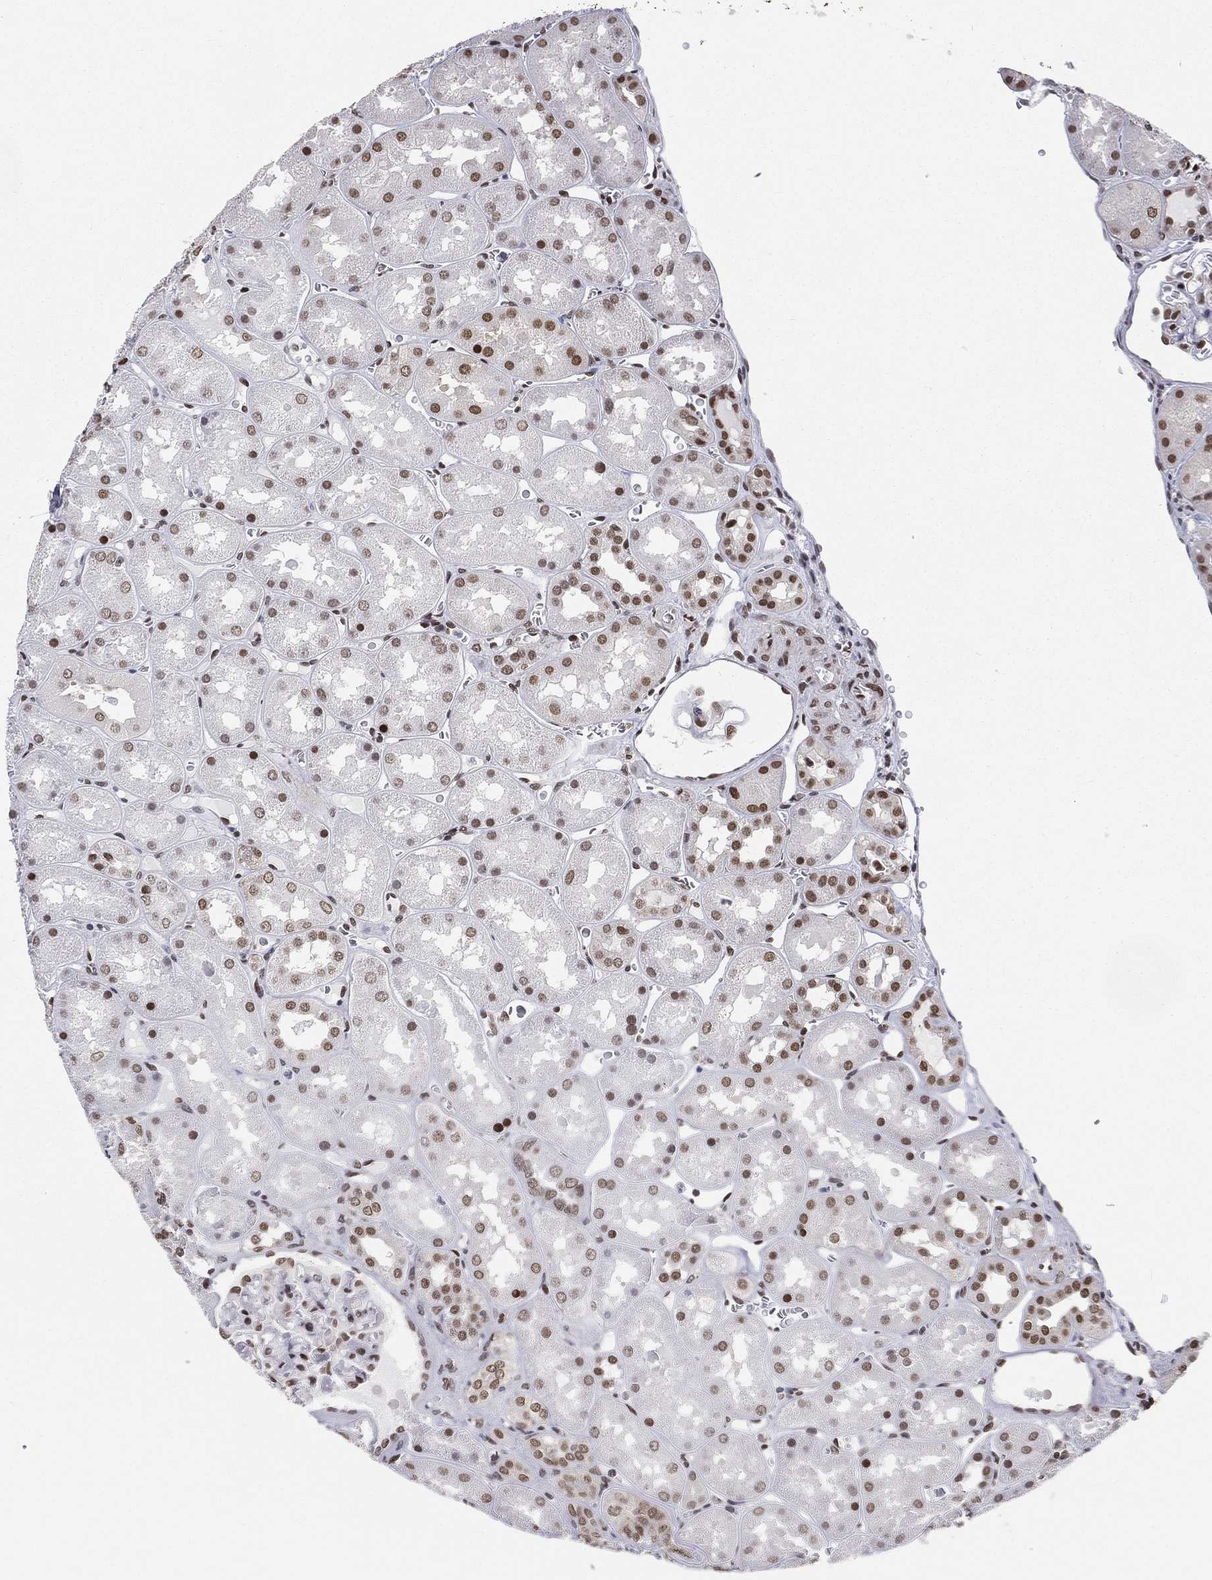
{"staining": {"intensity": "moderate", "quantity": "25%-75%", "location": "nuclear"}, "tissue": "kidney", "cell_type": "Cells in glomeruli", "image_type": "normal", "snomed": [{"axis": "morphology", "description": "Normal tissue, NOS"}, {"axis": "topography", "description": "Kidney"}], "caption": "Immunohistochemistry (DAB) staining of normal kidney reveals moderate nuclear protein staining in about 25%-75% of cells in glomeruli.", "gene": "FUBP3", "patient": {"sex": "male", "age": 73}}